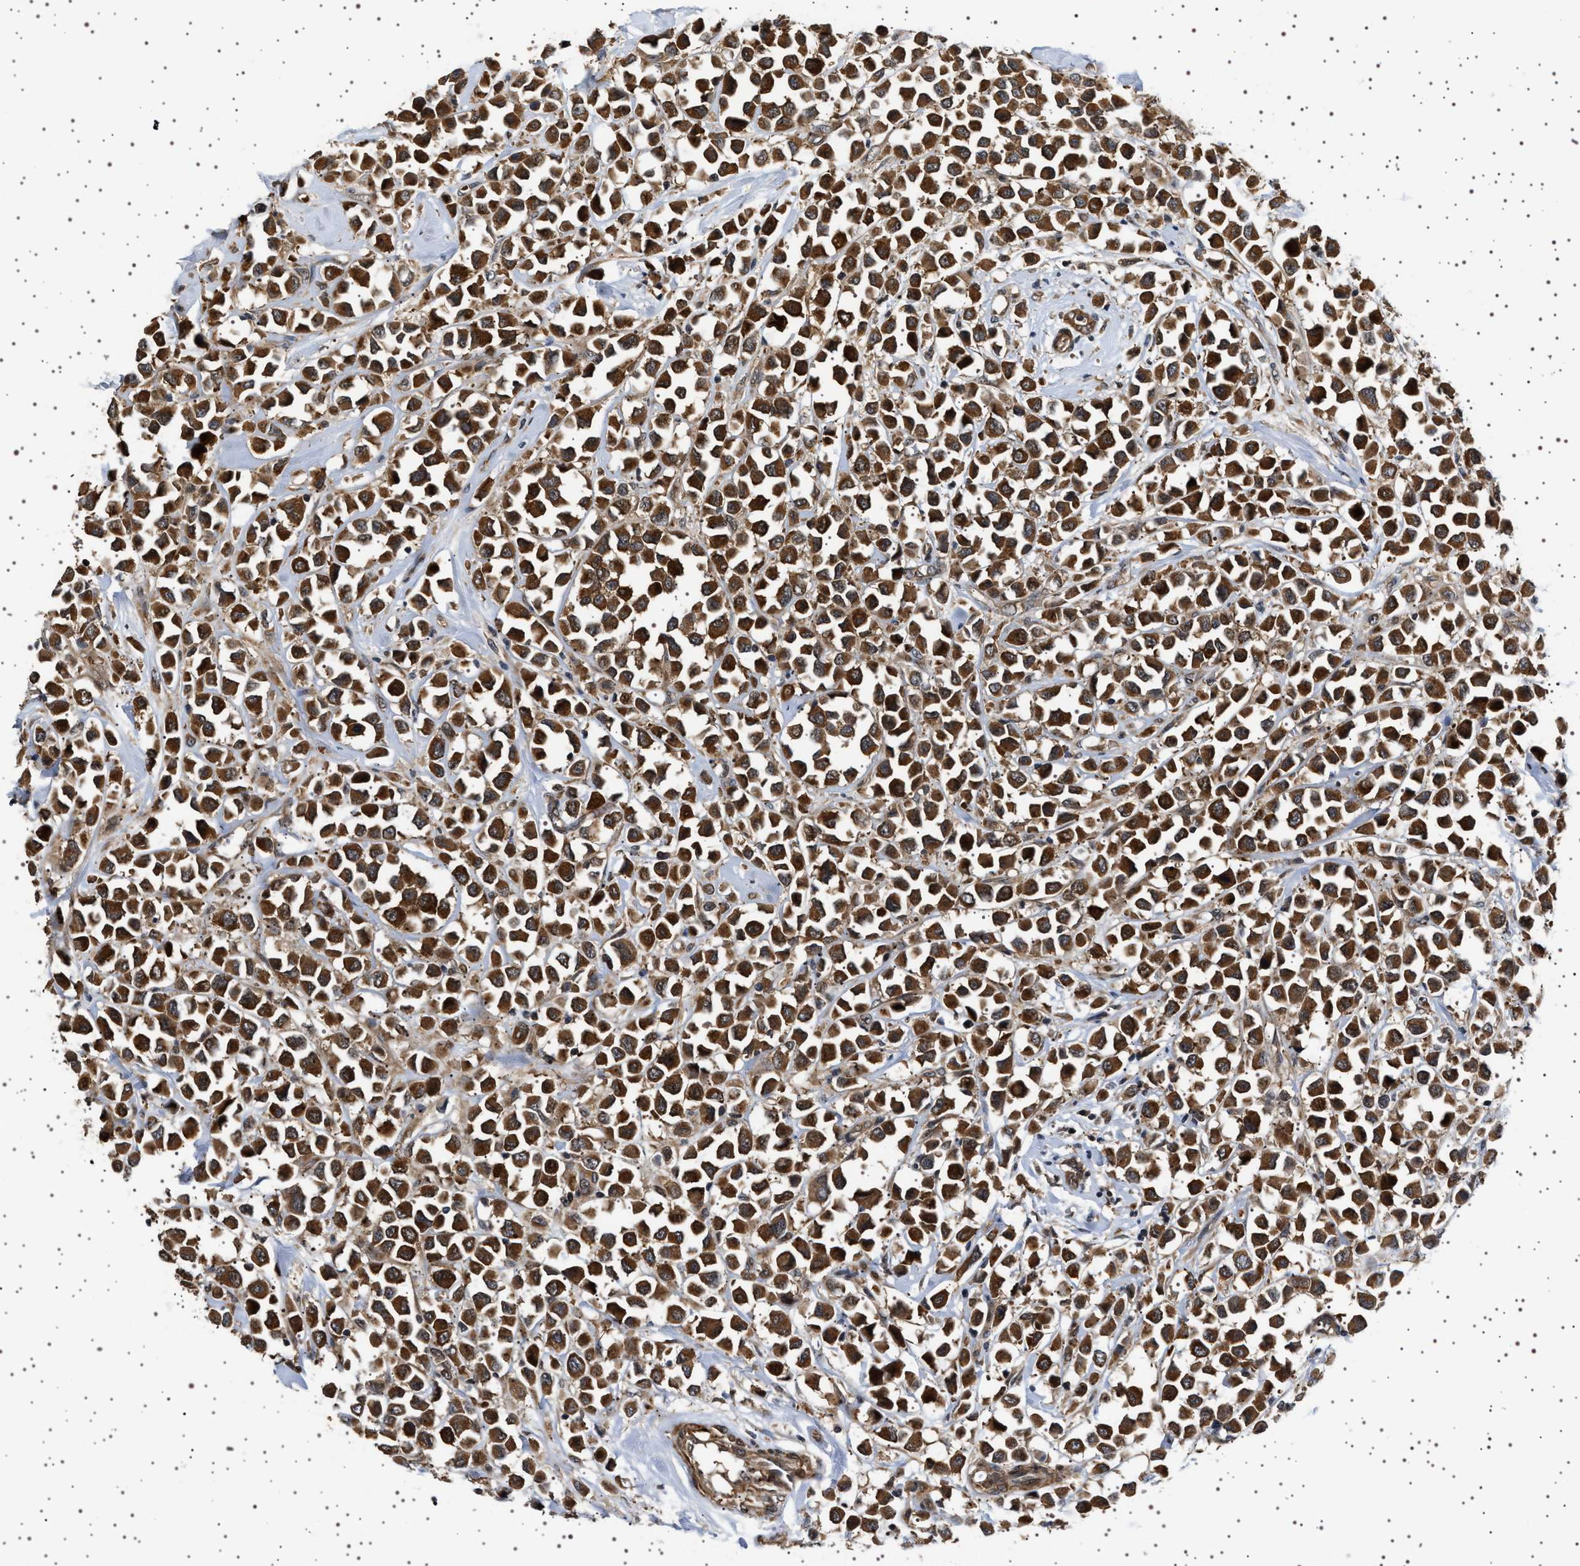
{"staining": {"intensity": "strong", "quantity": ">75%", "location": "cytoplasmic/membranous"}, "tissue": "breast cancer", "cell_type": "Tumor cells", "image_type": "cancer", "snomed": [{"axis": "morphology", "description": "Duct carcinoma"}, {"axis": "topography", "description": "Breast"}], "caption": "There is high levels of strong cytoplasmic/membranous staining in tumor cells of breast invasive ductal carcinoma, as demonstrated by immunohistochemical staining (brown color).", "gene": "BAG3", "patient": {"sex": "female", "age": 61}}